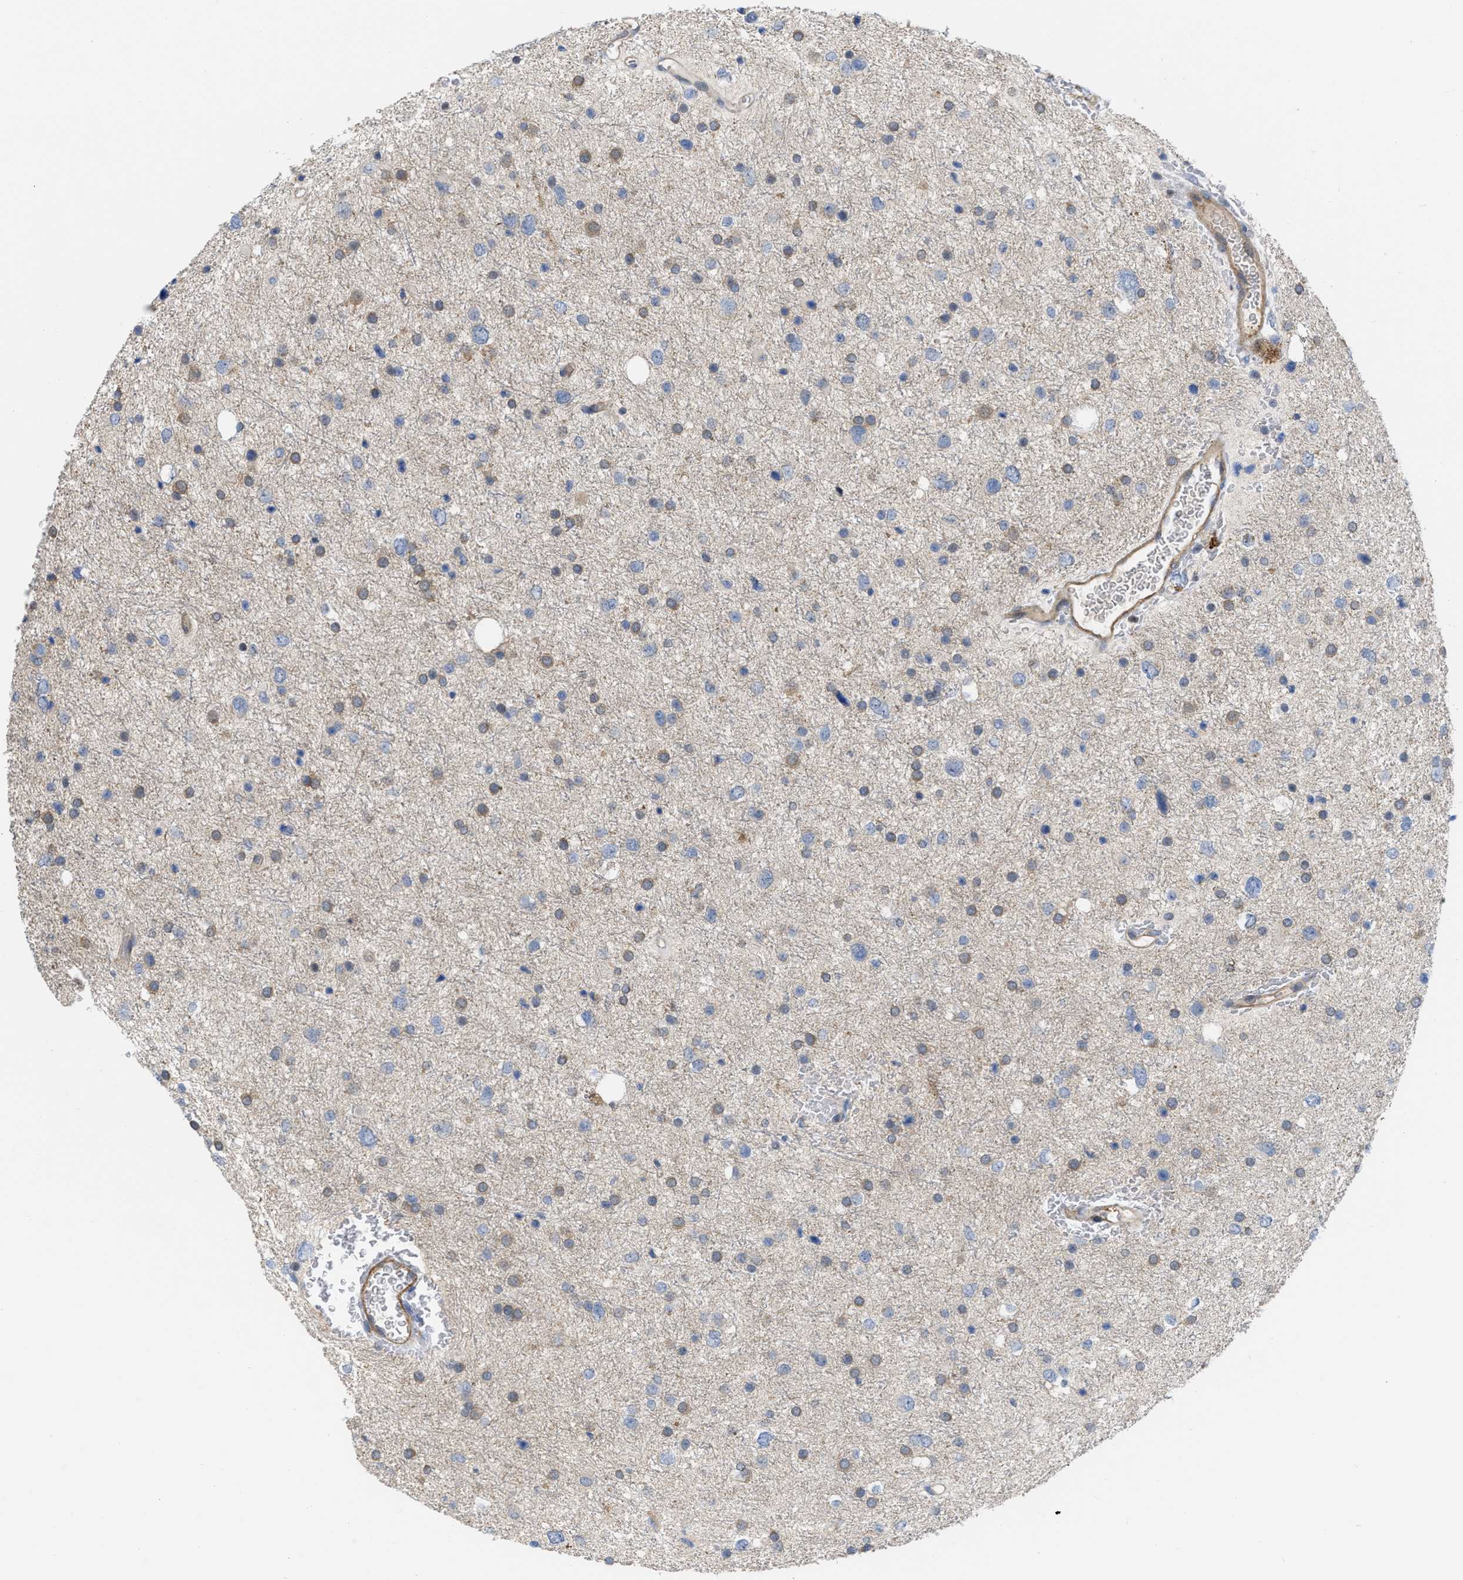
{"staining": {"intensity": "weak", "quantity": "<25%", "location": "cytoplasmic/membranous"}, "tissue": "glioma", "cell_type": "Tumor cells", "image_type": "cancer", "snomed": [{"axis": "morphology", "description": "Glioma, malignant, Low grade"}, {"axis": "topography", "description": "Brain"}], "caption": "Protein analysis of malignant low-grade glioma reveals no significant positivity in tumor cells. (Brightfield microscopy of DAB (3,3'-diaminobenzidine) immunohistochemistry (IHC) at high magnification).", "gene": "NAPEPLD", "patient": {"sex": "female", "age": 37}}